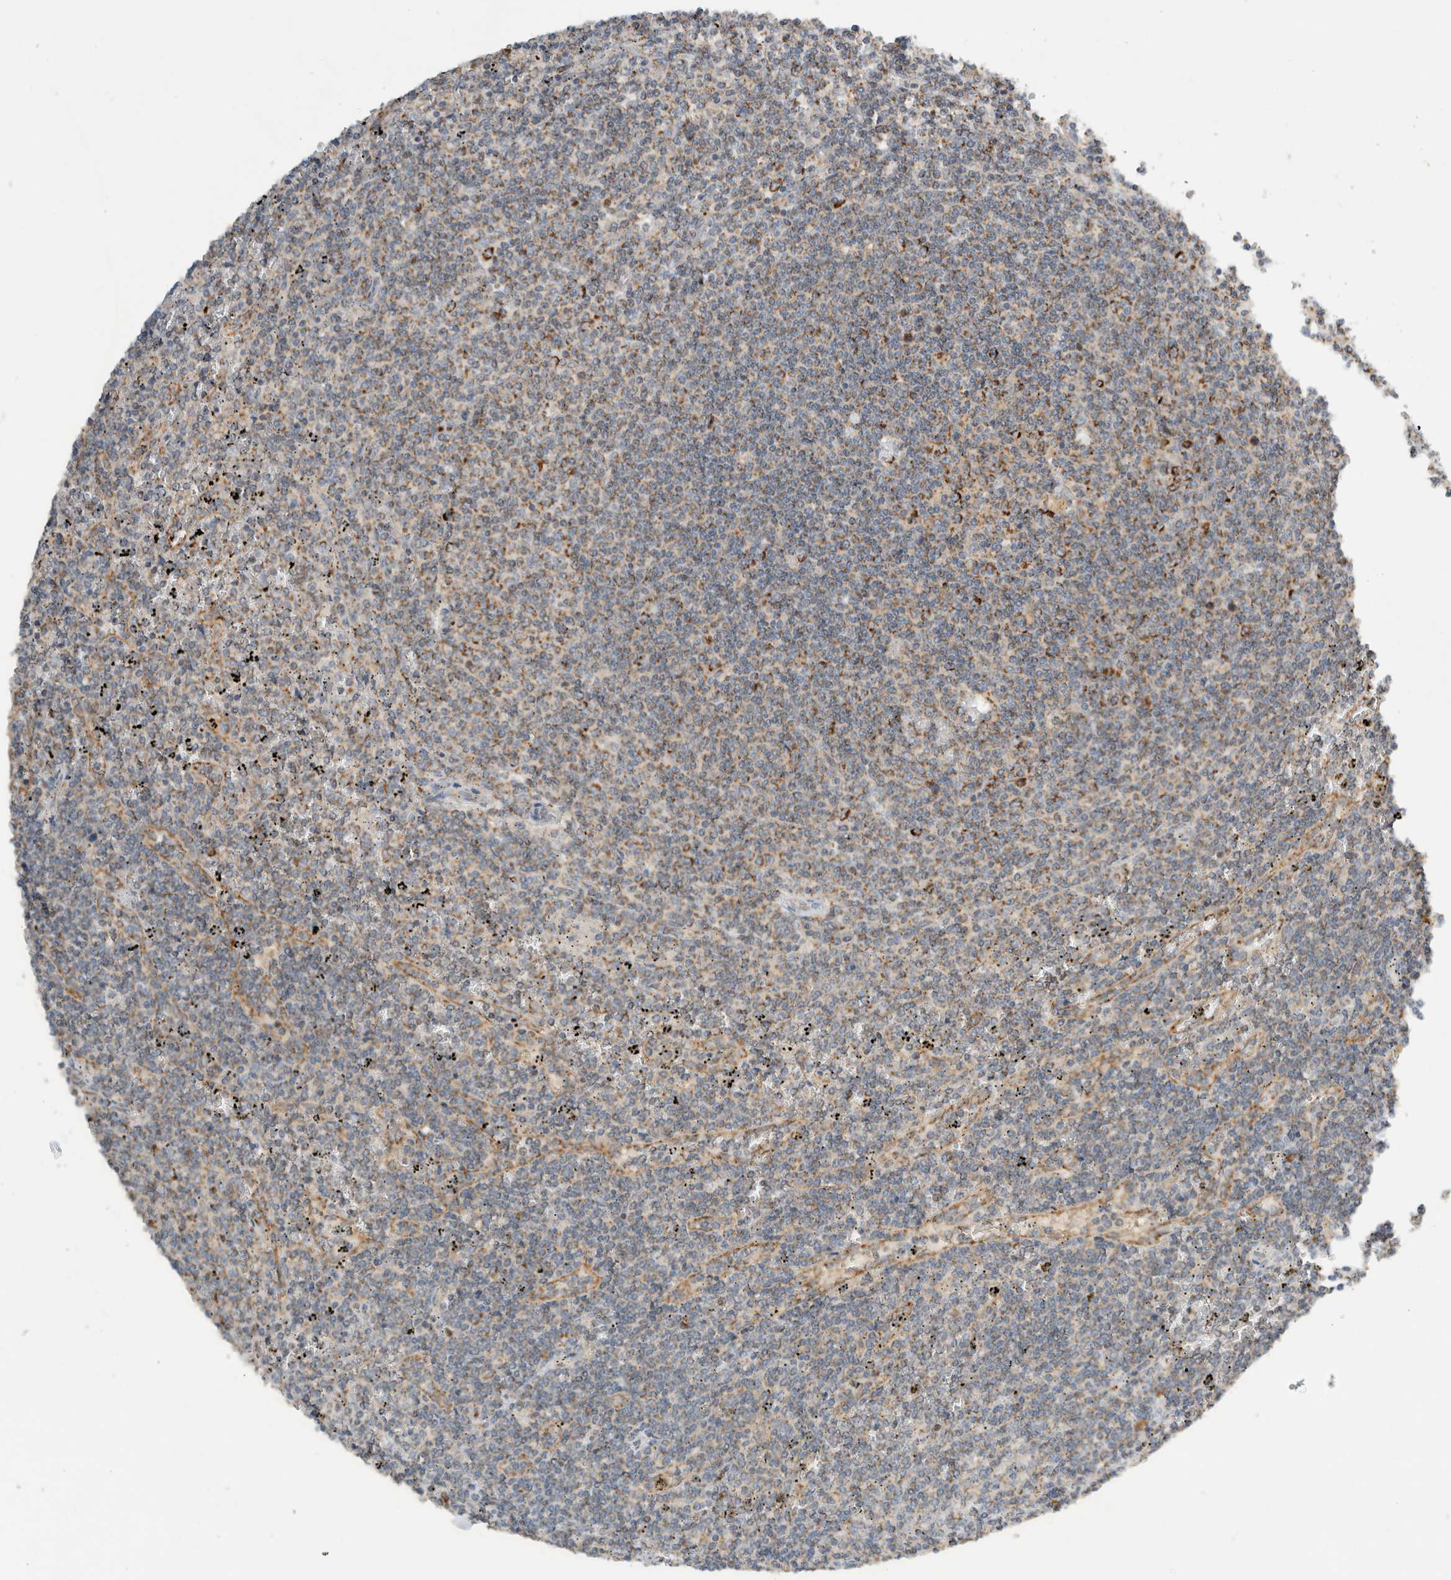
{"staining": {"intensity": "moderate", "quantity": "25%-75%", "location": "cytoplasmic/membranous"}, "tissue": "lymphoma", "cell_type": "Tumor cells", "image_type": "cancer", "snomed": [{"axis": "morphology", "description": "Malignant lymphoma, non-Hodgkin's type, Low grade"}, {"axis": "topography", "description": "Spleen"}], "caption": "Tumor cells show medium levels of moderate cytoplasmic/membranous positivity in about 25%-75% of cells in human low-grade malignant lymphoma, non-Hodgkin's type.", "gene": "AMPD1", "patient": {"sex": "female", "age": 50}}